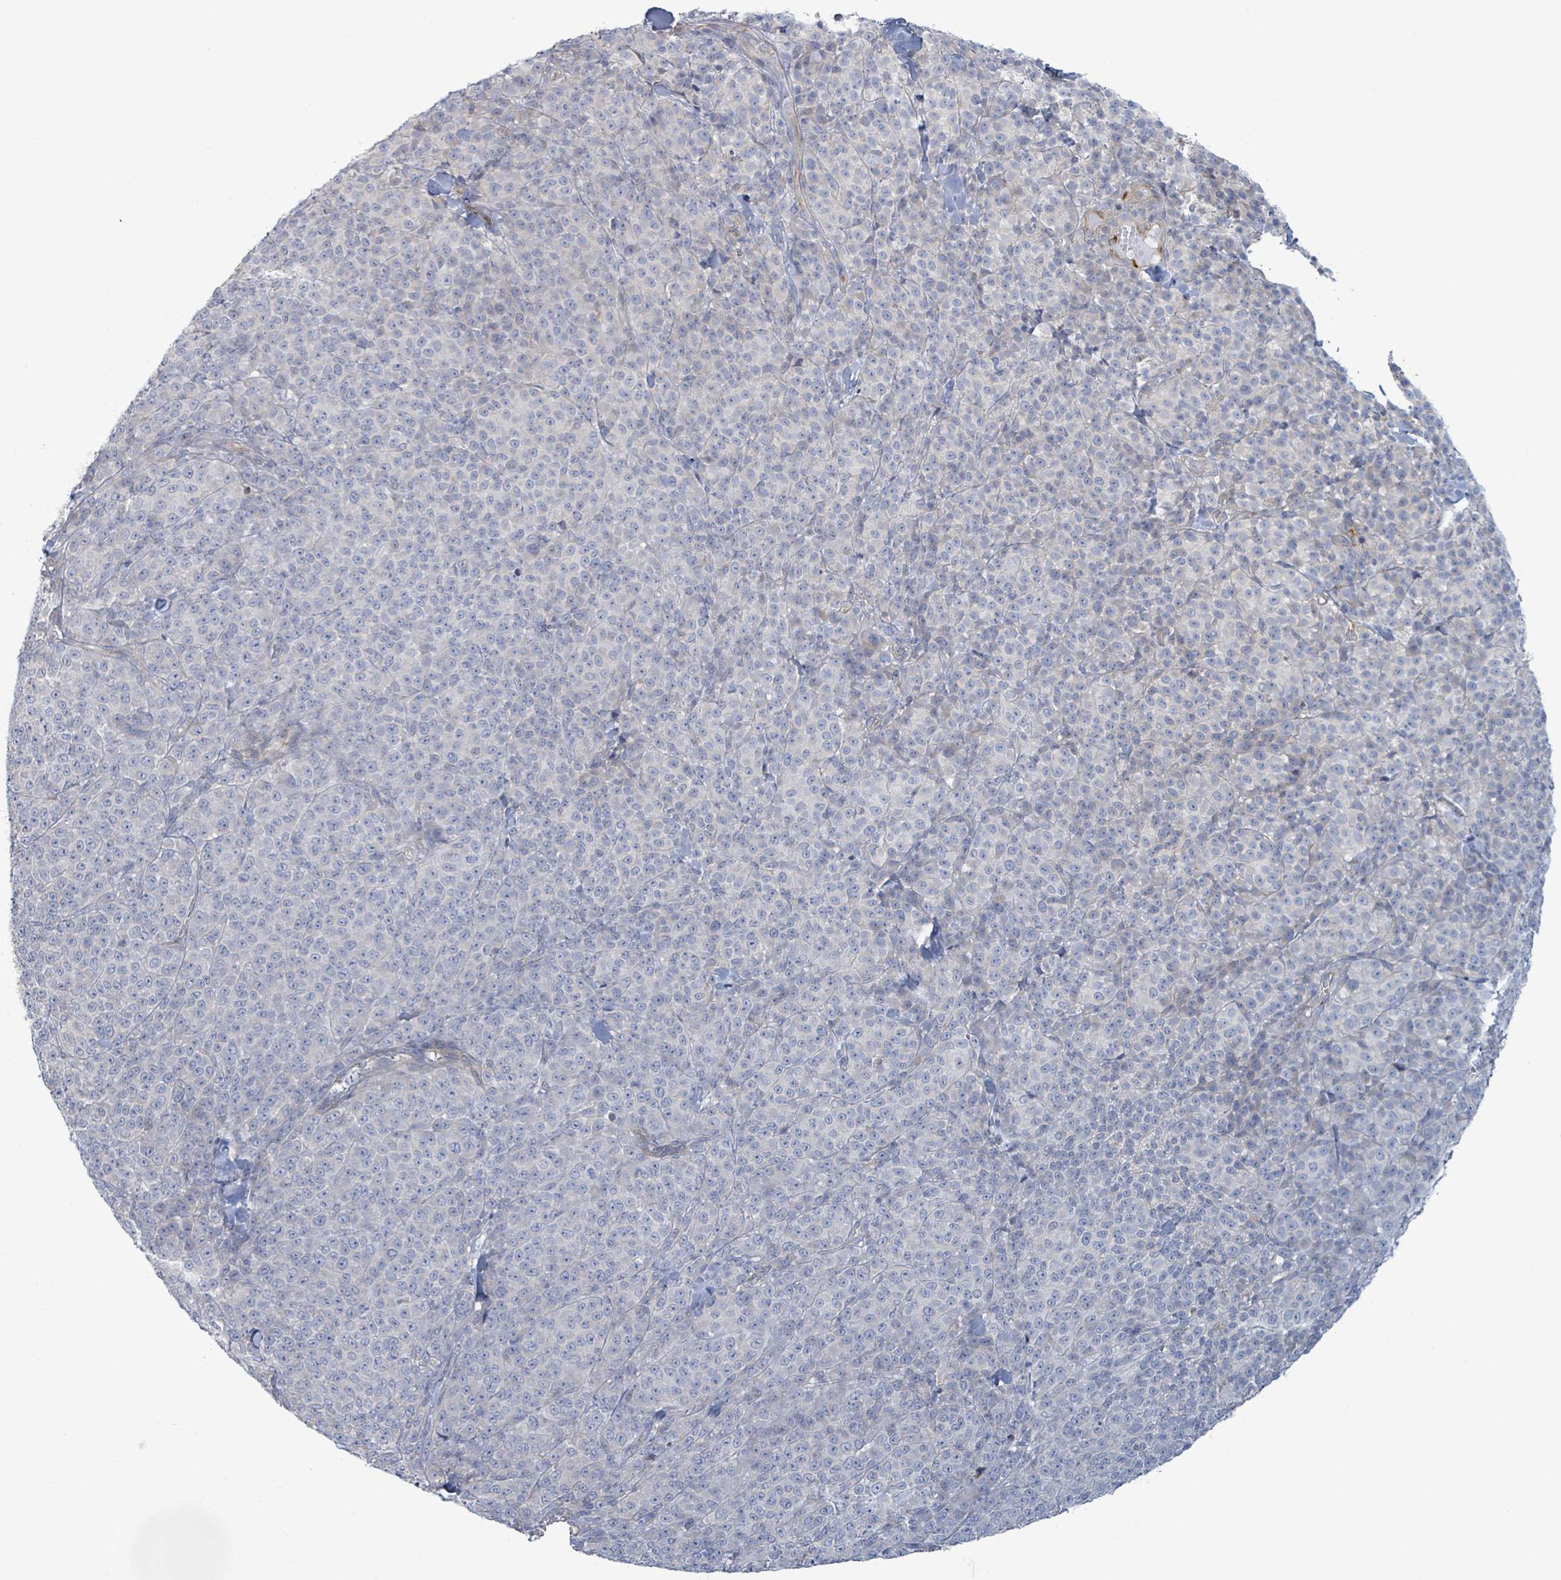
{"staining": {"intensity": "negative", "quantity": "none", "location": "none"}, "tissue": "melanoma", "cell_type": "Tumor cells", "image_type": "cancer", "snomed": [{"axis": "morphology", "description": "Normal tissue, NOS"}, {"axis": "morphology", "description": "Malignant melanoma, NOS"}, {"axis": "topography", "description": "Skin"}], "caption": "Immunohistochemistry of melanoma demonstrates no staining in tumor cells.", "gene": "COL13A1", "patient": {"sex": "female", "age": 34}}